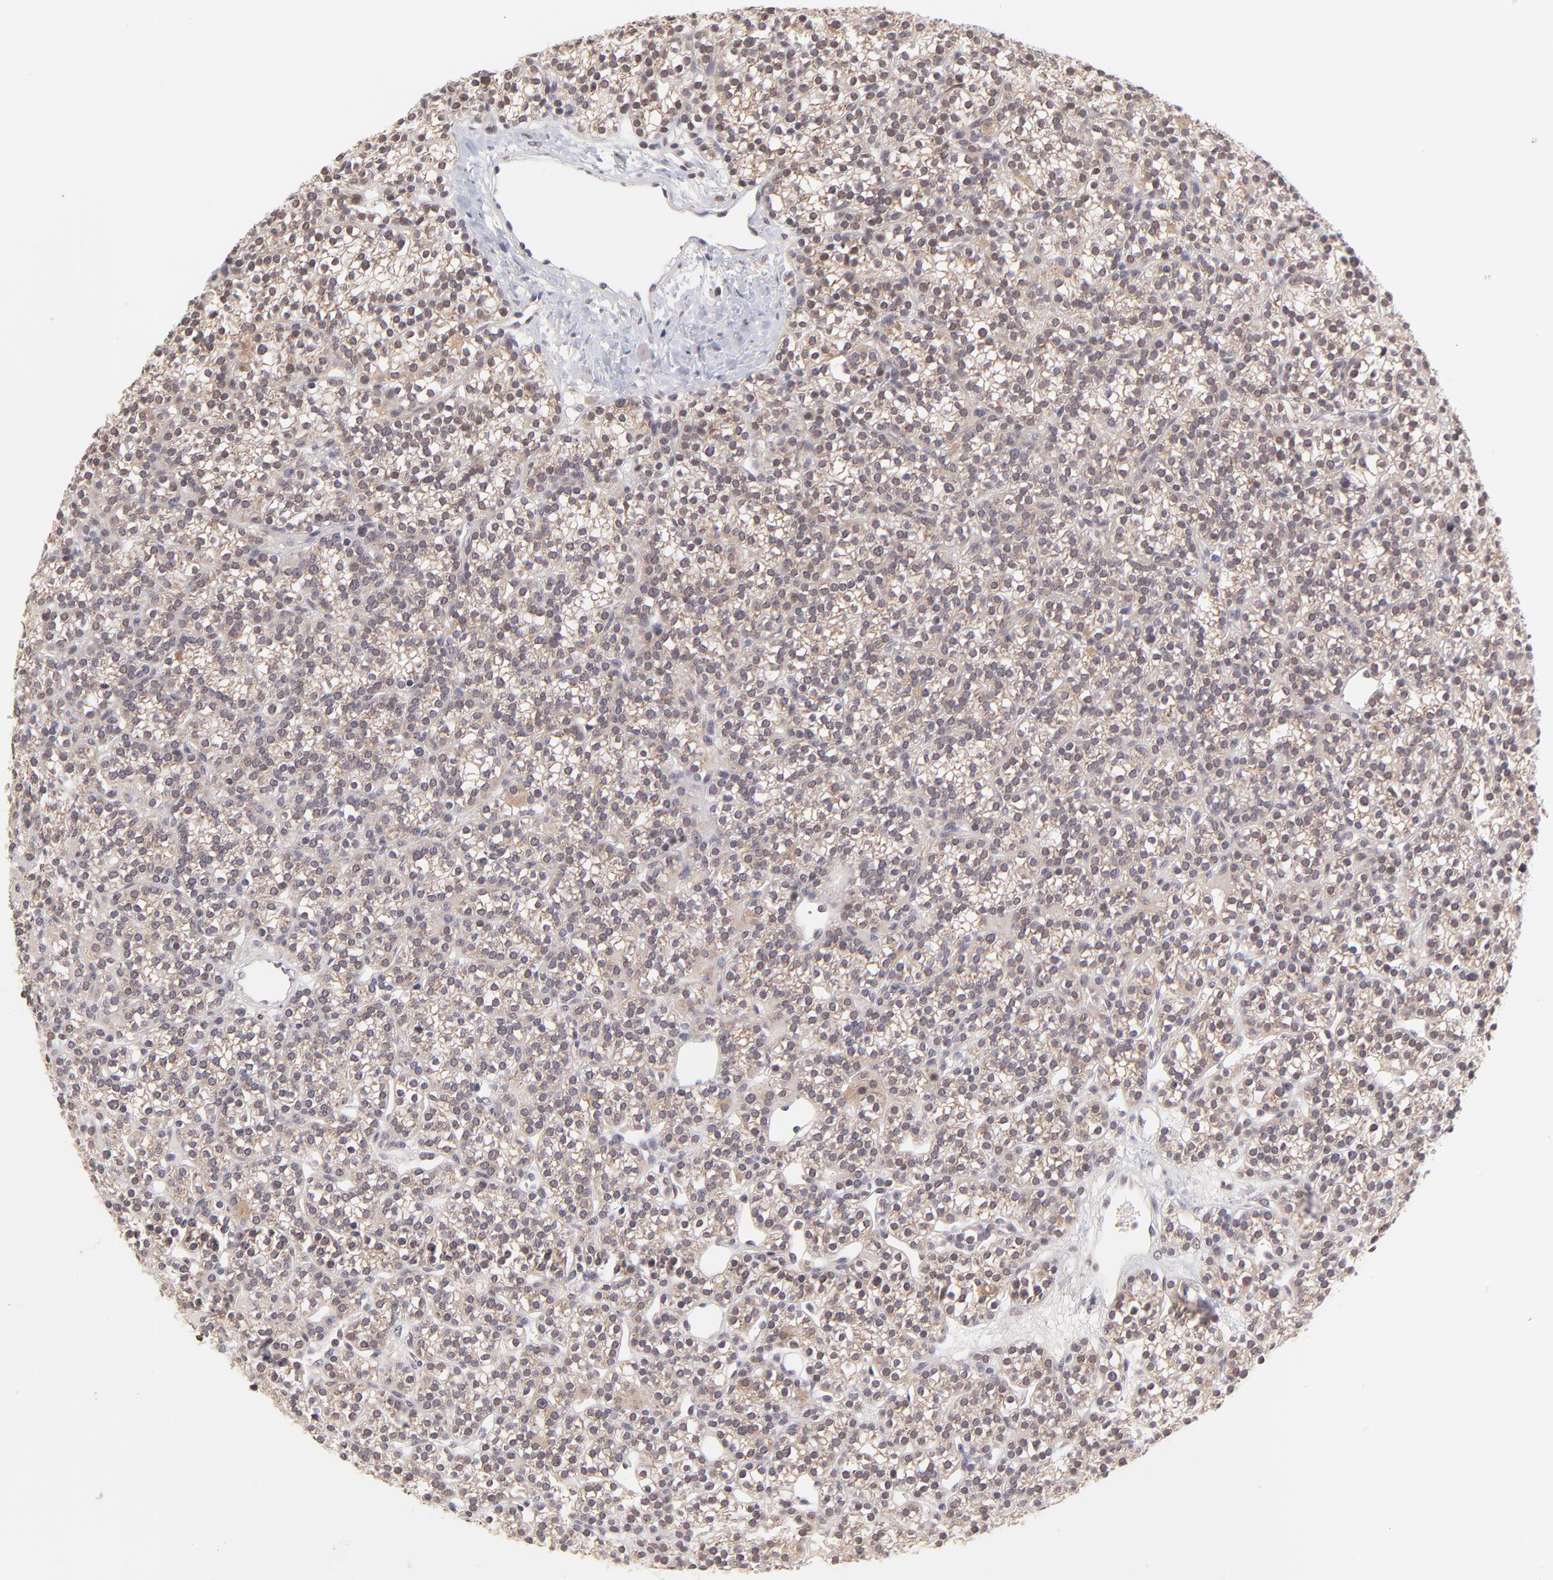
{"staining": {"intensity": "weak", "quantity": ">75%", "location": "nuclear"}, "tissue": "parathyroid gland", "cell_type": "Glandular cells", "image_type": "normal", "snomed": [{"axis": "morphology", "description": "Normal tissue, NOS"}, {"axis": "topography", "description": "Parathyroid gland"}], "caption": "High-power microscopy captured an immunohistochemistry micrograph of benign parathyroid gland, revealing weak nuclear expression in about >75% of glandular cells.", "gene": "MED12", "patient": {"sex": "female", "age": 50}}